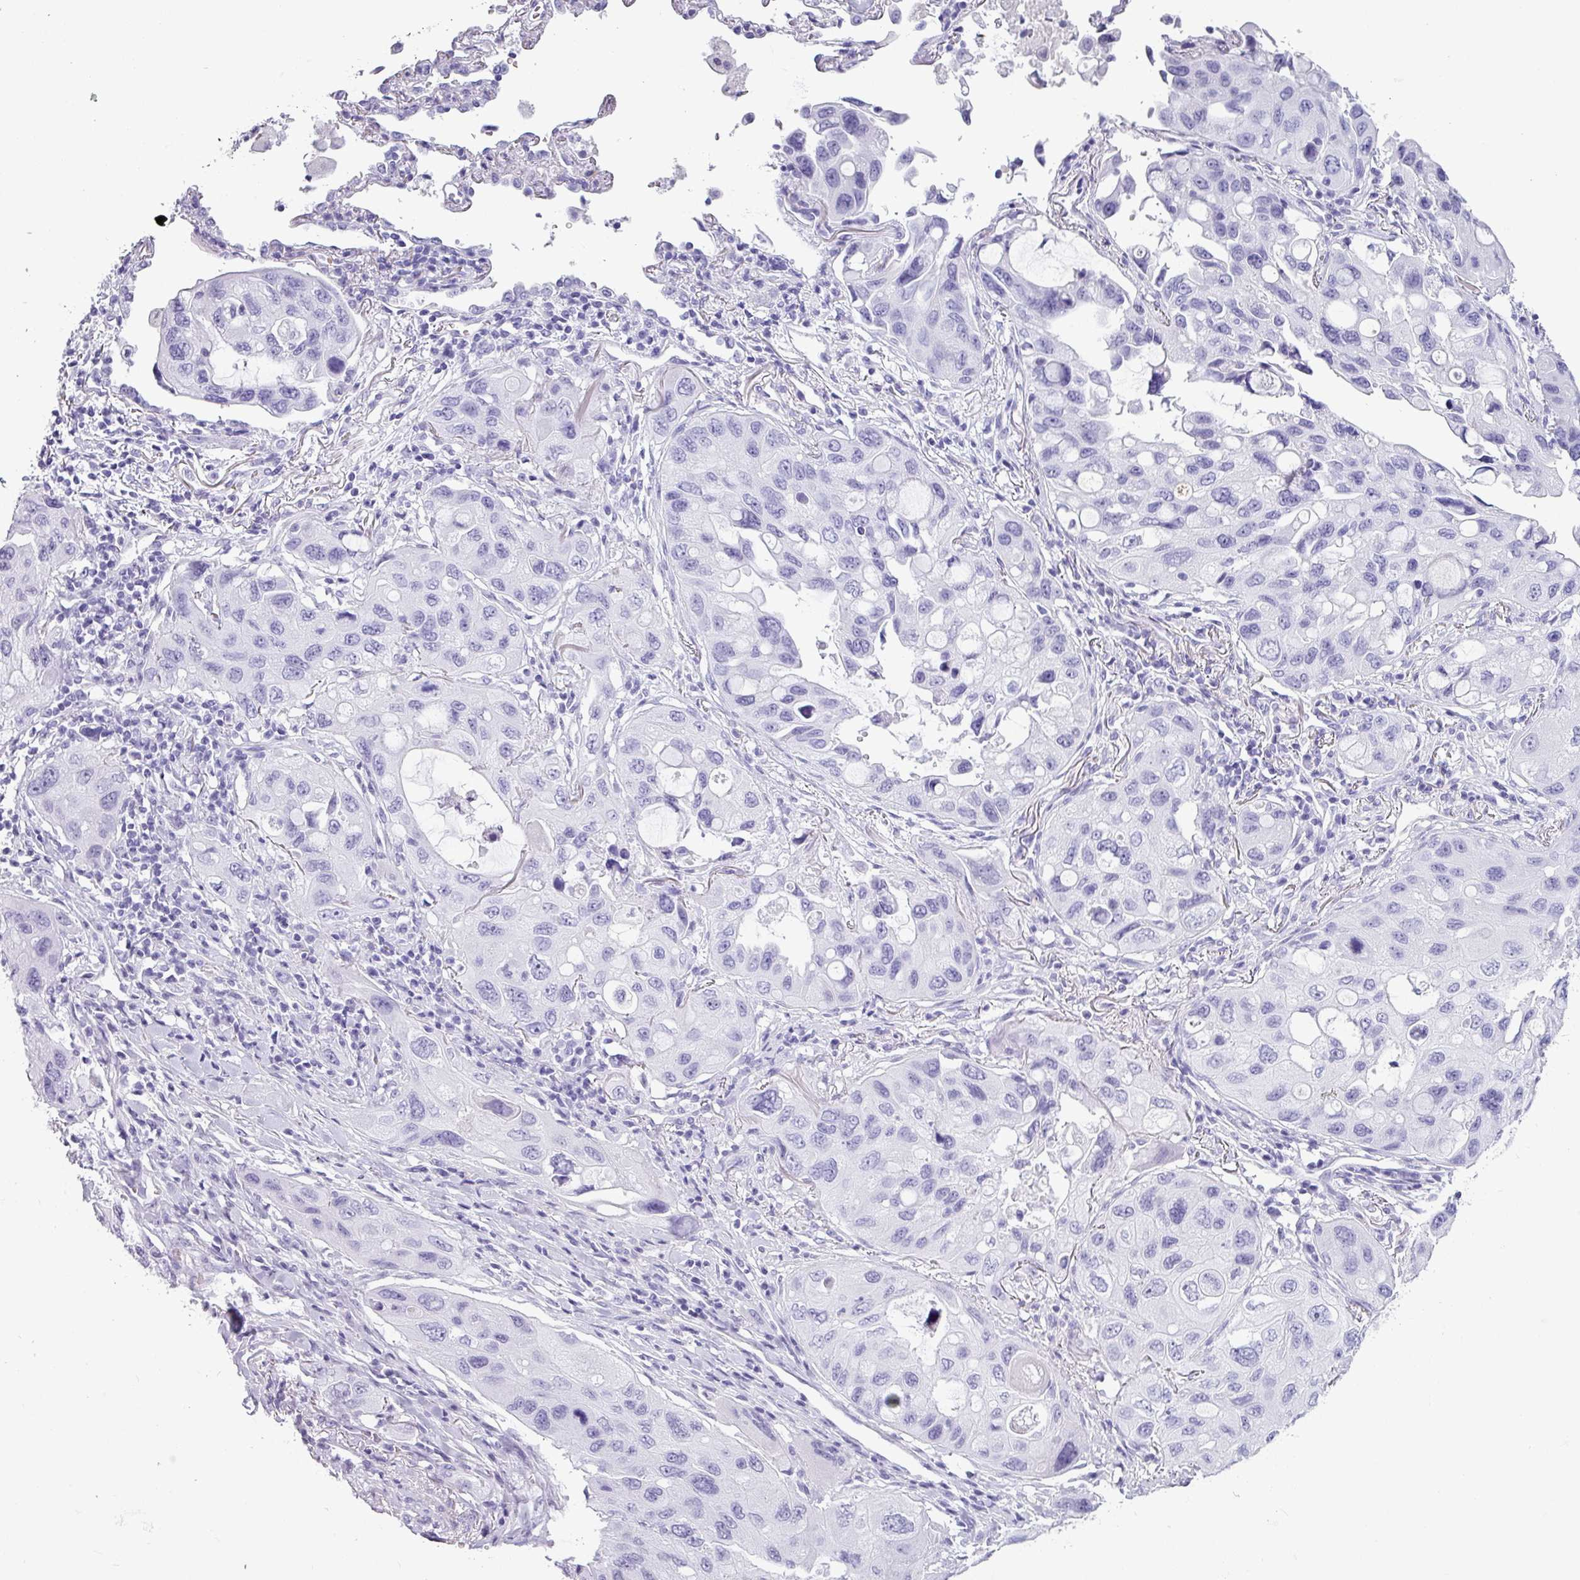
{"staining": {"intensity": "negative", "quantity": "none", "location": "none"}, "tissue": "lung cancer", "cell_type": "Tumor cells", "image_type": "cancer", "snomed": [{"axis": "morphology", "description": "Squamous cell carcinoma, NOS"}, {"axis": "topography", "description": "Lung"}], "caption": "Immunohistochemical staining of squamous cell carcinoma (lung) displays no significant expression in tumor cells. Nuclei are stained in blue.", "gene": "CRYBB2", "patient": {"sex": "female", "age": 73}}